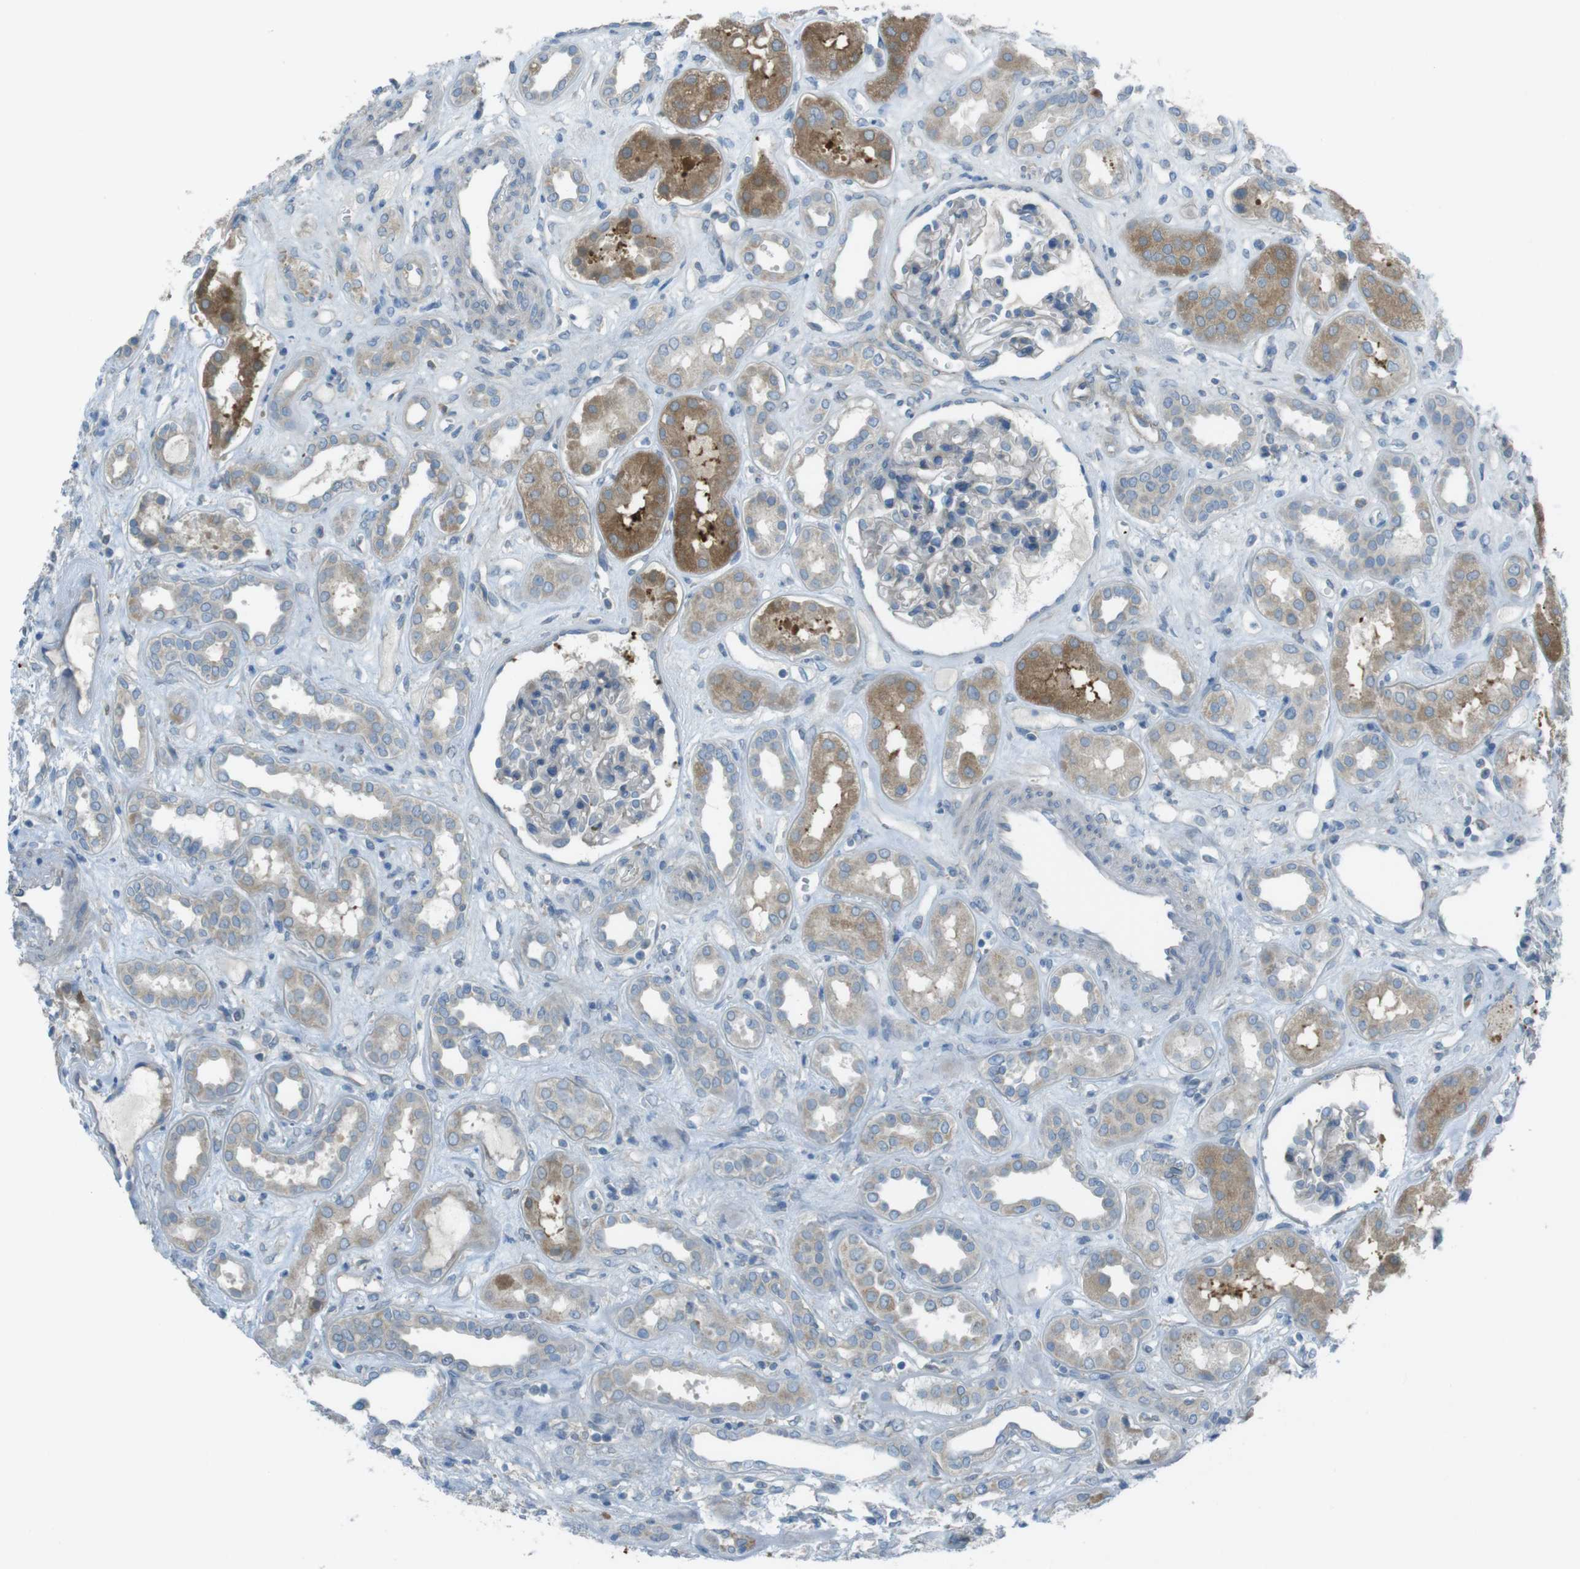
{"staining": {"intensity": "weak", "quantity": "<25%", "location": "cytoplasmic/membranous"}, "tissue": "kidney", "cell_type": "Cells in glomeruli", "image_type": "normal", "snomed": [{"axis": "morphology", "description": "Normal tissue, NOS"}, {"axis": "topography", "description": "Kidney"}], "caption": "The photomicrograph displays no staining of cells in glomeruli in benign kidney. (Immunohistochemistry (ihc), brightfield microscopy, high magnification).", "gene": "TMEM41B", "patient": {"sex": "male", "age": 59}}